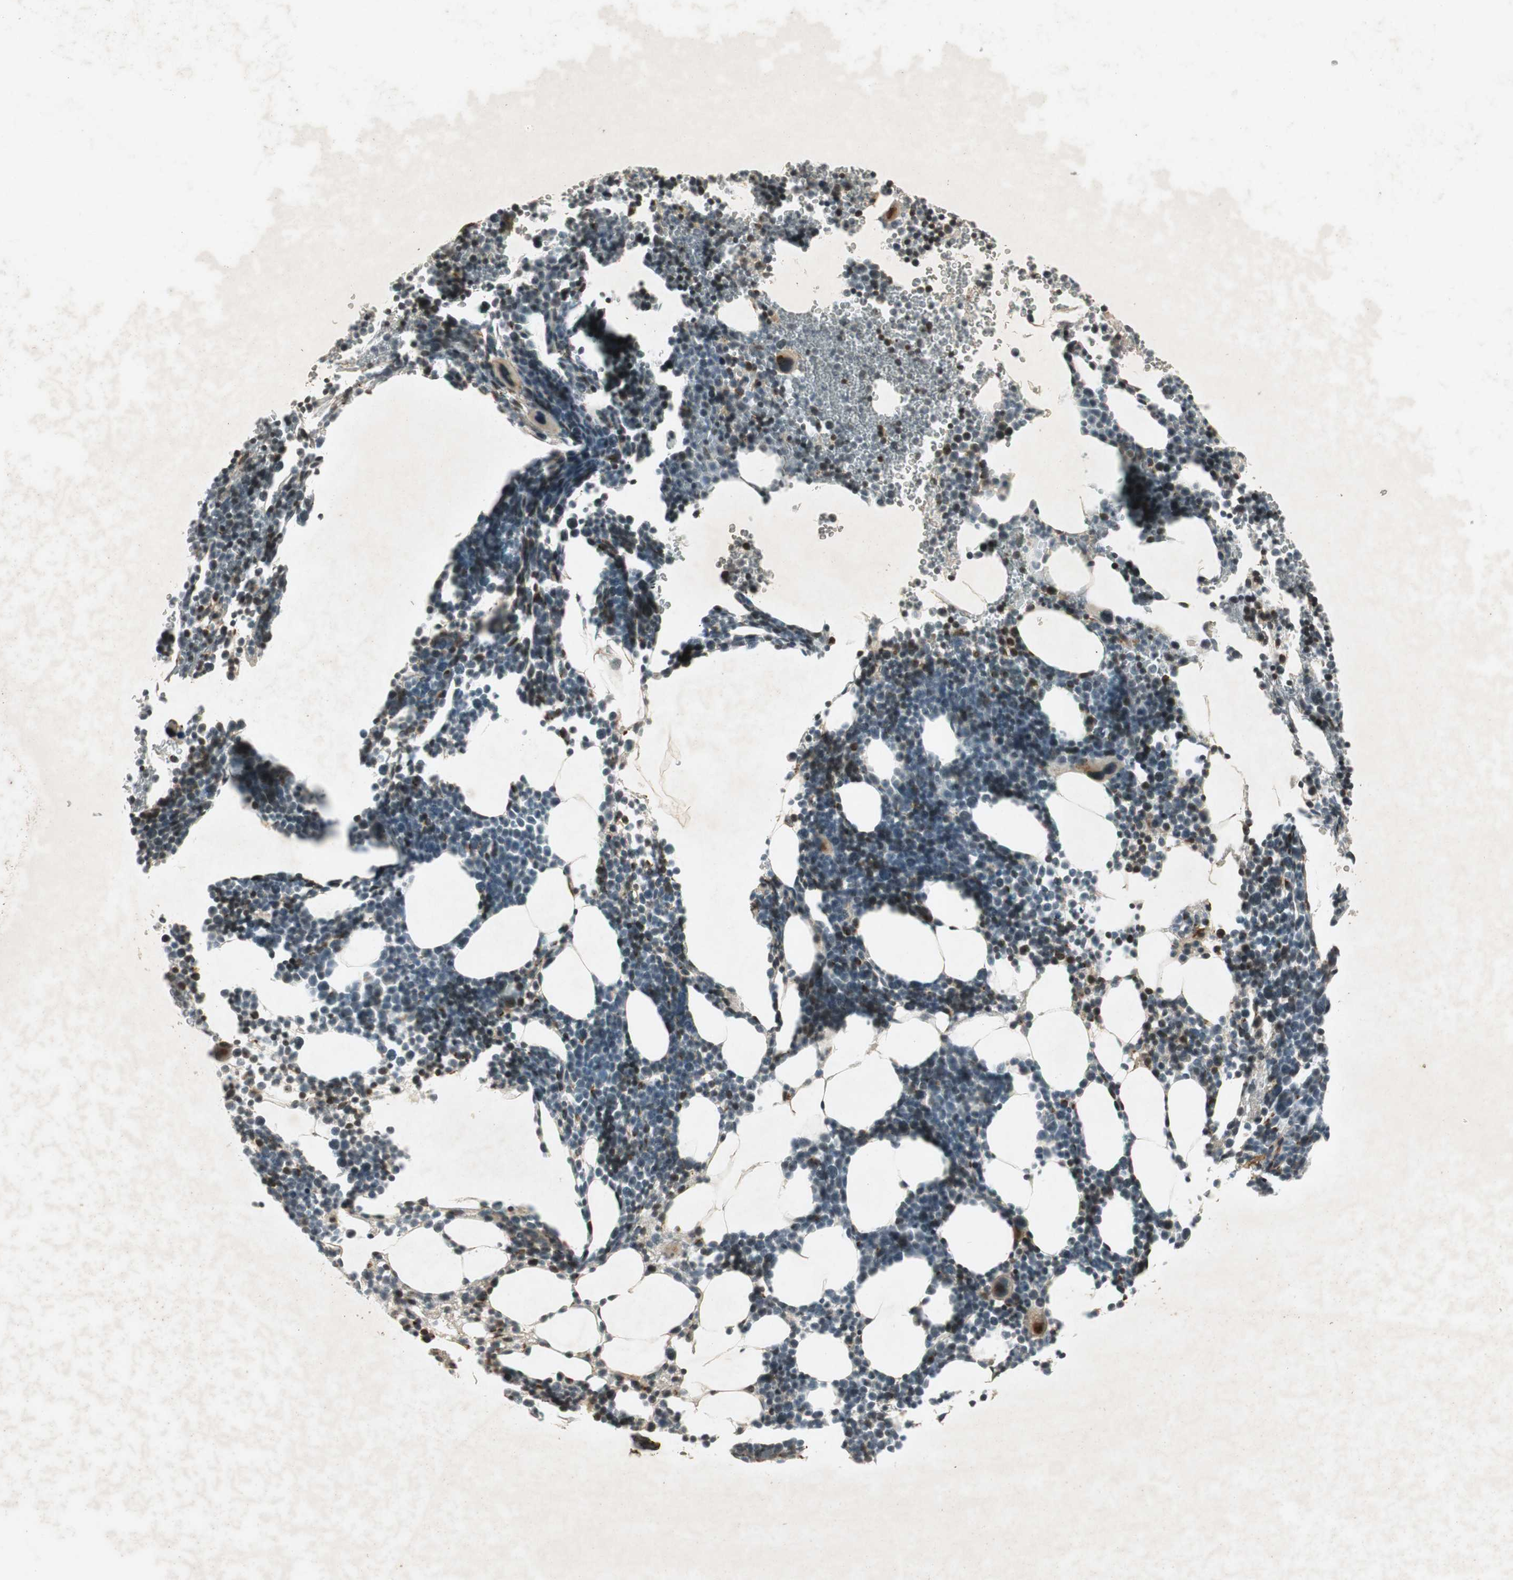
{"staining": {"intensity": "moderate", "quantity": "25%-75%", "location": "cytoplasmic/membranous,nuclear"}, "tissue": "bone marrow", "cell_type": "Hematopoietic cells", "image_type": "normal", "snomed": [{"axis": "morphology", "description": "Normal tissue, NOS"}, {"axis": "topography", "description": "Bone marrow"}], "caption": "High-magnification brightfield microscopy of benign bone marrow stained with DAB (3,3'-diaminobenzidine) (brown) and counterstained with hematoxylin (blue). hematopoietic cells exhibit moderate cytoplasmic/membranous,nuclear expression is appreciated in about25%-75% of cells.", "gene": "NEO1", "patient": {"sex": "female", "age": 68}}